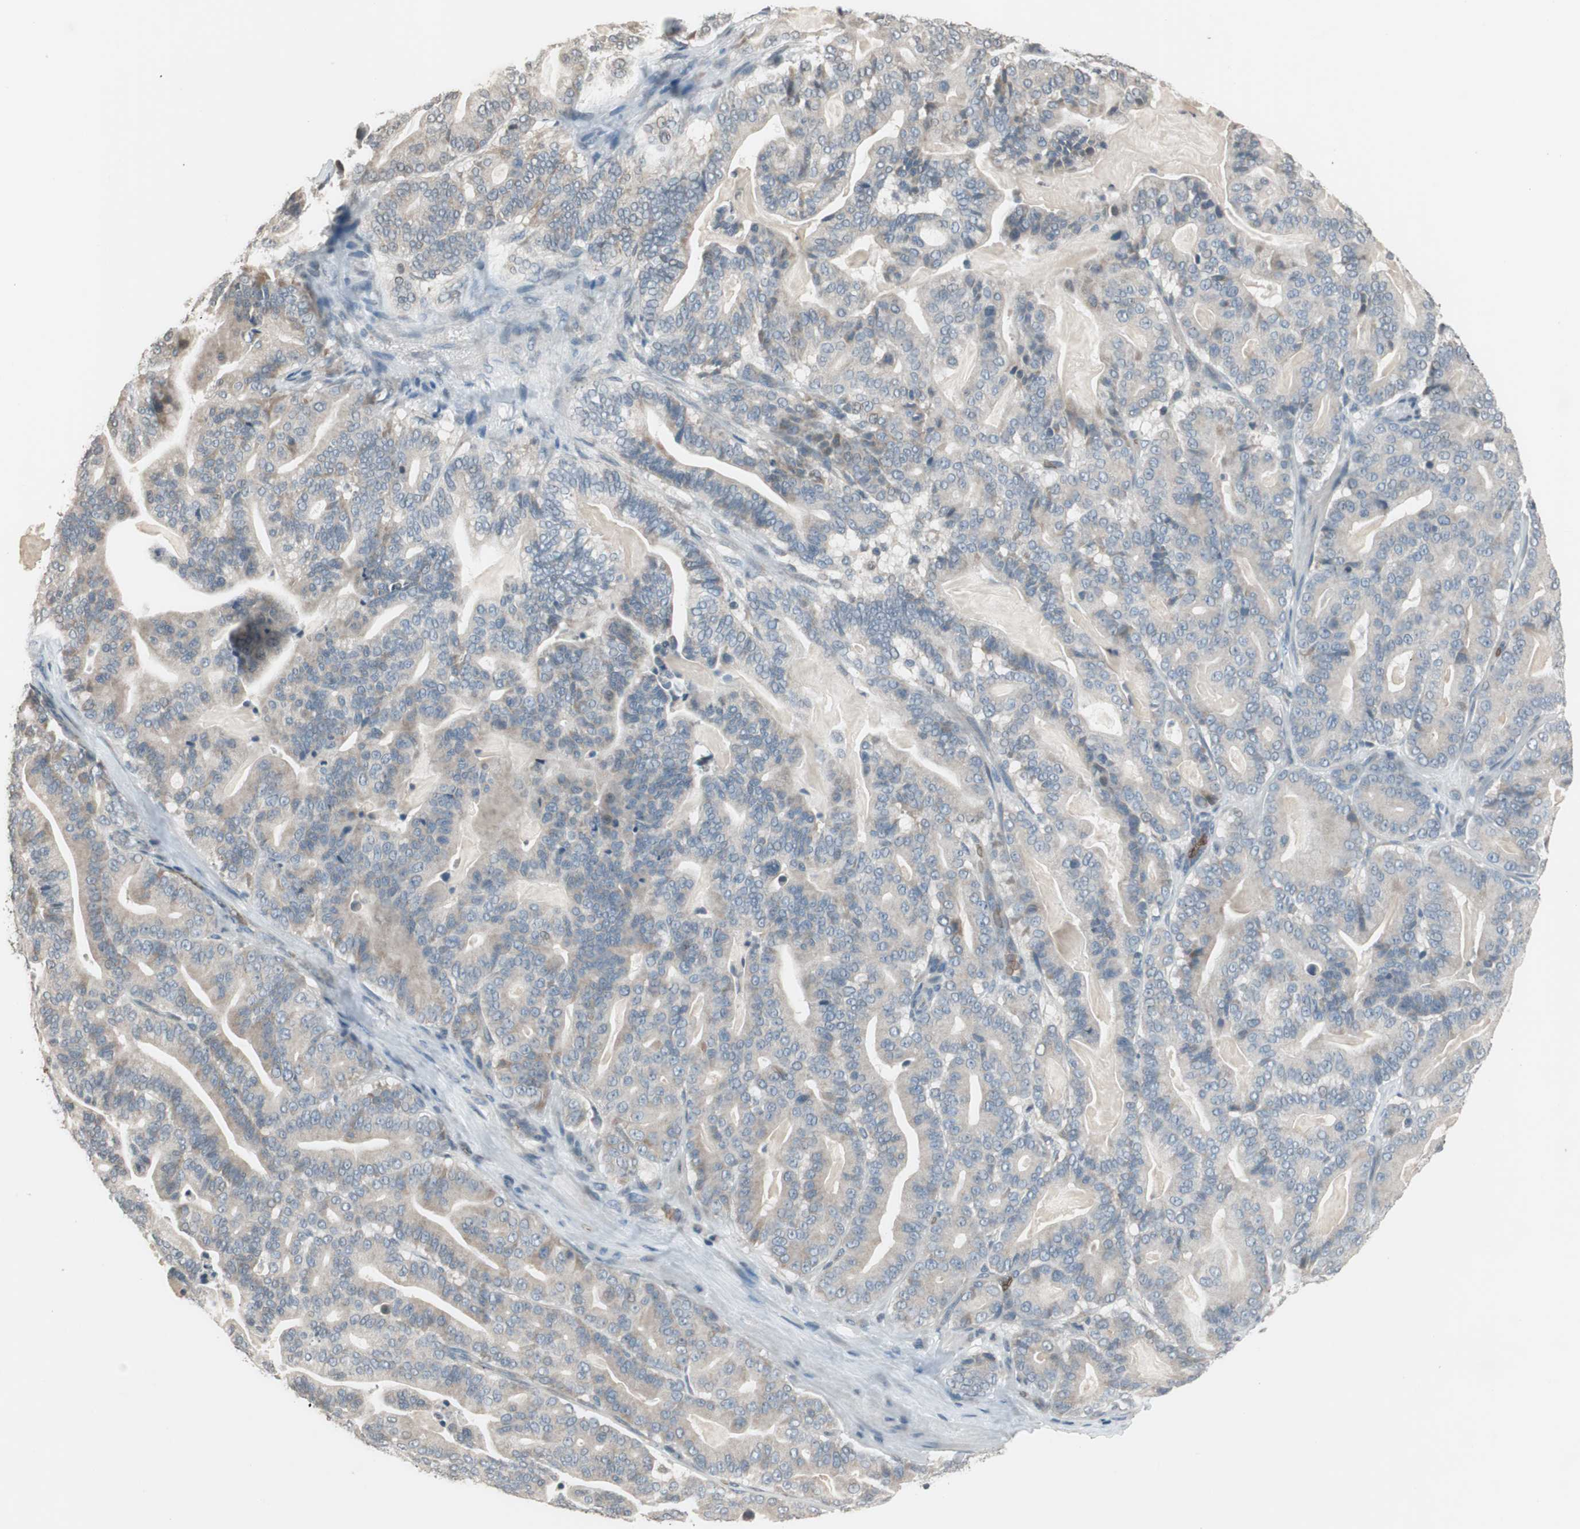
{"staining": {"intensity": "weak", "quantity": "<25%", "location": "cytoplasmic/membranous"}, "tissue": "pancreatic cancer", "cell_type": "Tumor cells", "image_type": "cancer", "snomed": [{"axis": "morphology", "description": "Adenocarcinoma, NOS"}, {"axis": "topography", "description": "Pancreas"}], "caption": "There is no significant positivity in tumor cells of pancreatic cancer.", "gene": "GYPC", "patient": {"sex": "male", "age": 63}}